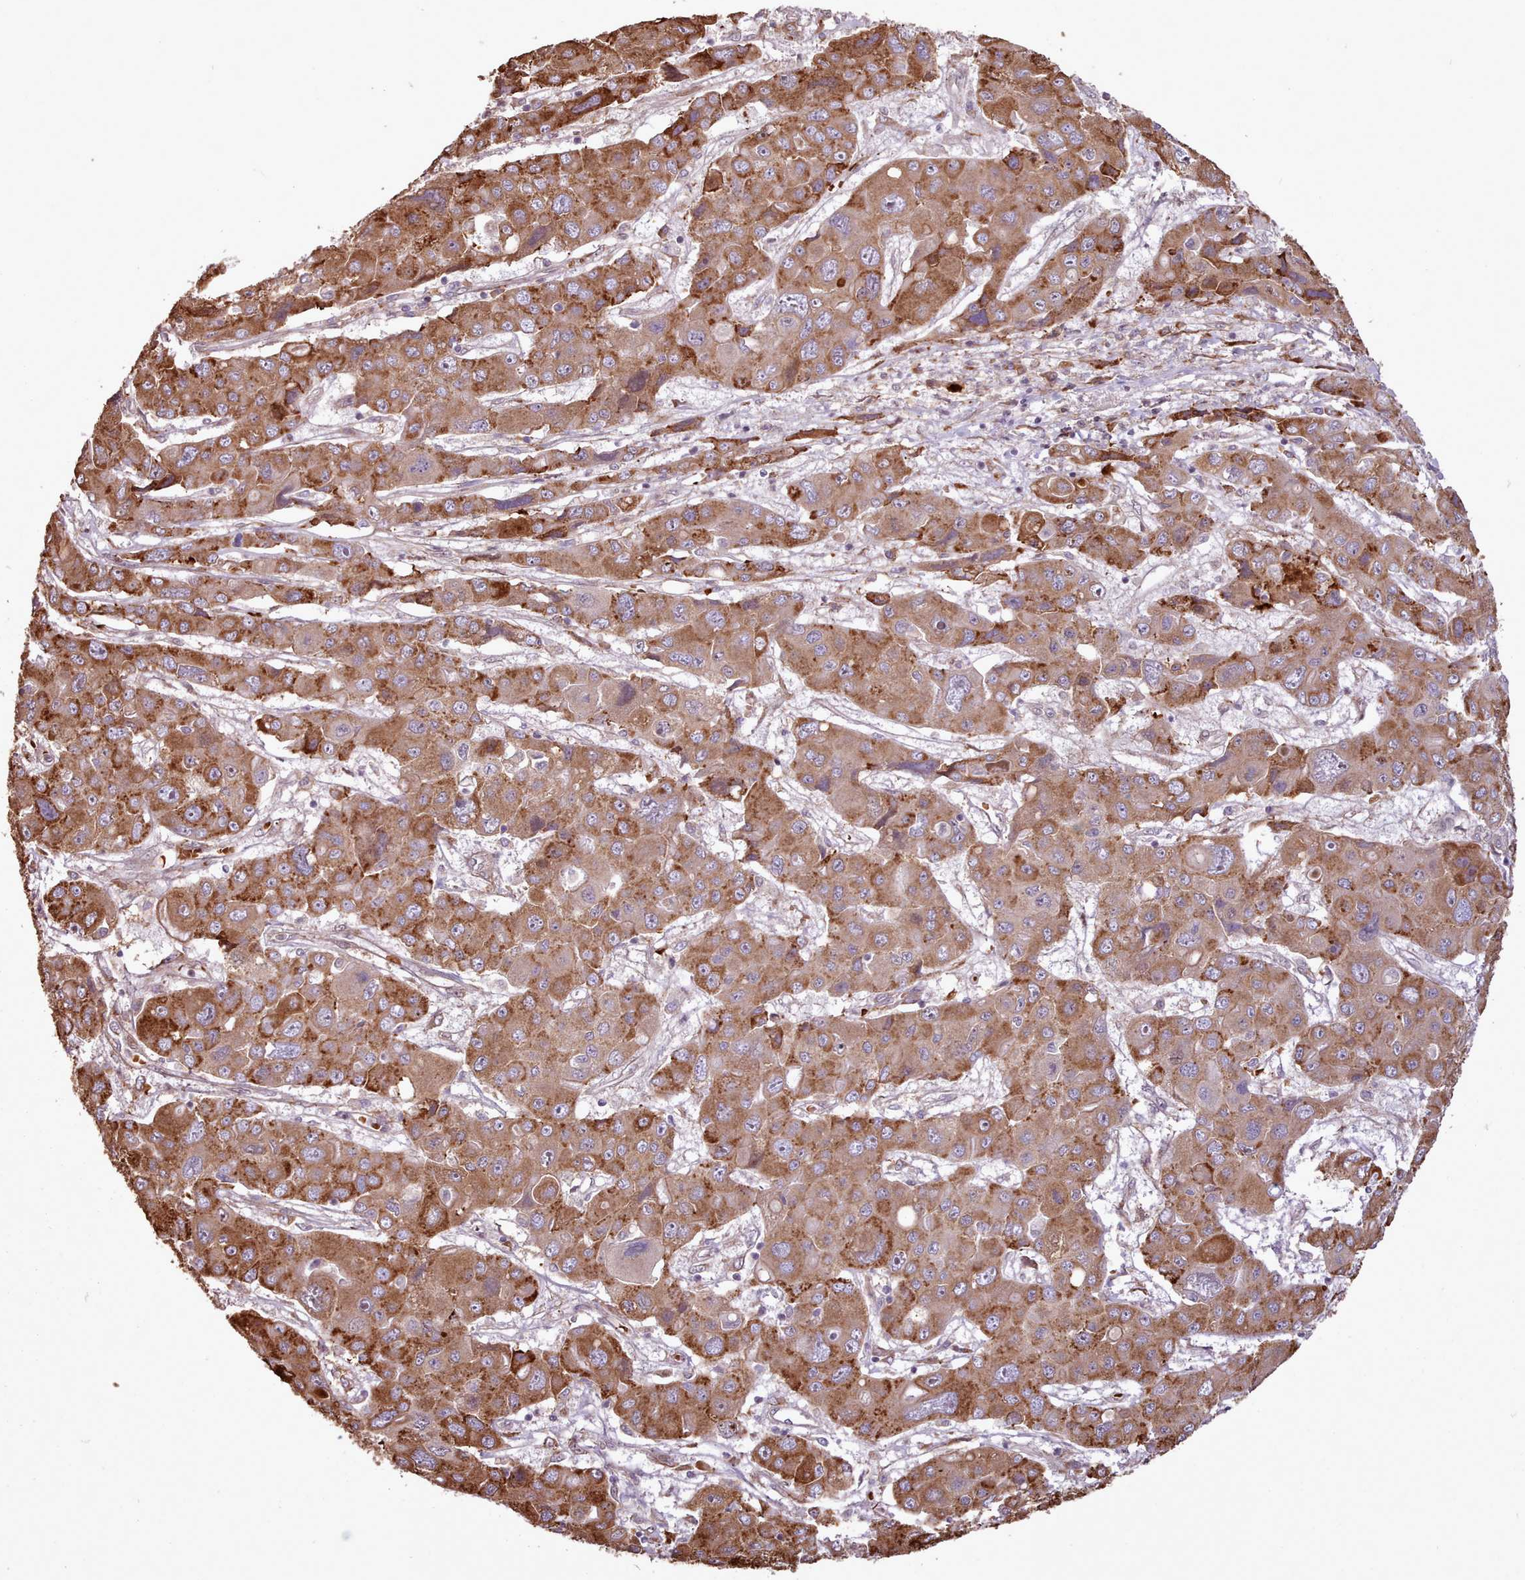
{"staining": {"intensity": "strong", "quantity": ">75%", "location": "cytoplasmic/membranous"}, "tissue": "liver cancer", "cell_type": "Tumor cells", "image_type": "cancer", "snomed": [{"axis": "morphology", "description": "Cholangiocarcinoma"}, {"axis": "topography", "description": "Liver"}], "caption": "Strong cytoplasmic/membranous protein expression is present in approximately >75% of tumor cells in cholangiocarcinoma (liver).", "gene": "CABP1", "patient": {"sex": "male", "age": 67}}